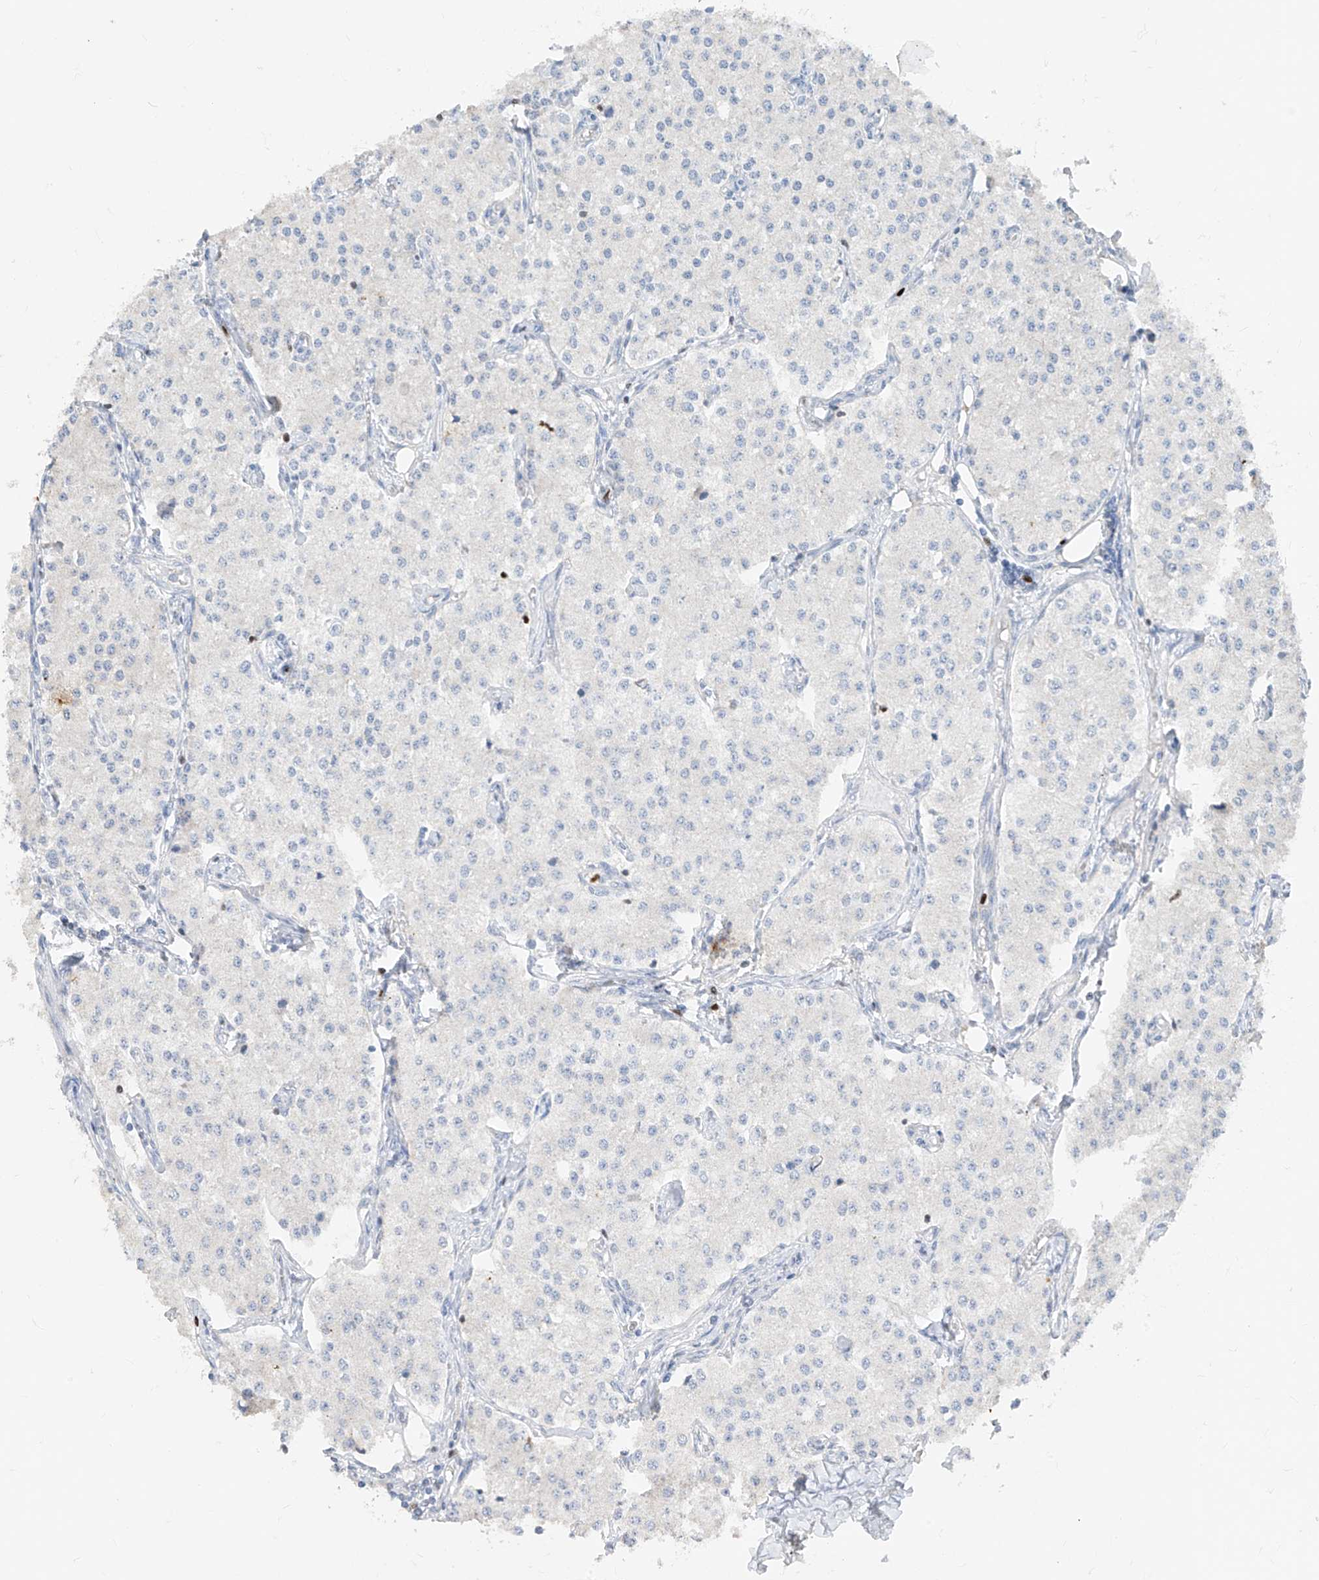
{"staining": {"intensity": "negative", "quantity": "none", "location": "none"}, "tissue": "carcinoid", "cell_type": "Tumor cells", "image_type": "cancer", "snomed": [{"axis": "morphology", "description": "Carcinoid, malignant, NOS"}, {"axis": "topography", "description": "Colon"}], "caption": "Immunohistochemistry (IHC) histopathology image of carcinoid (malignant) stained for a protein (brown), which exhibits no positivity in tumor cells.", "gene": "TBX21", "patient": {"sex": "female", "age": 52}}